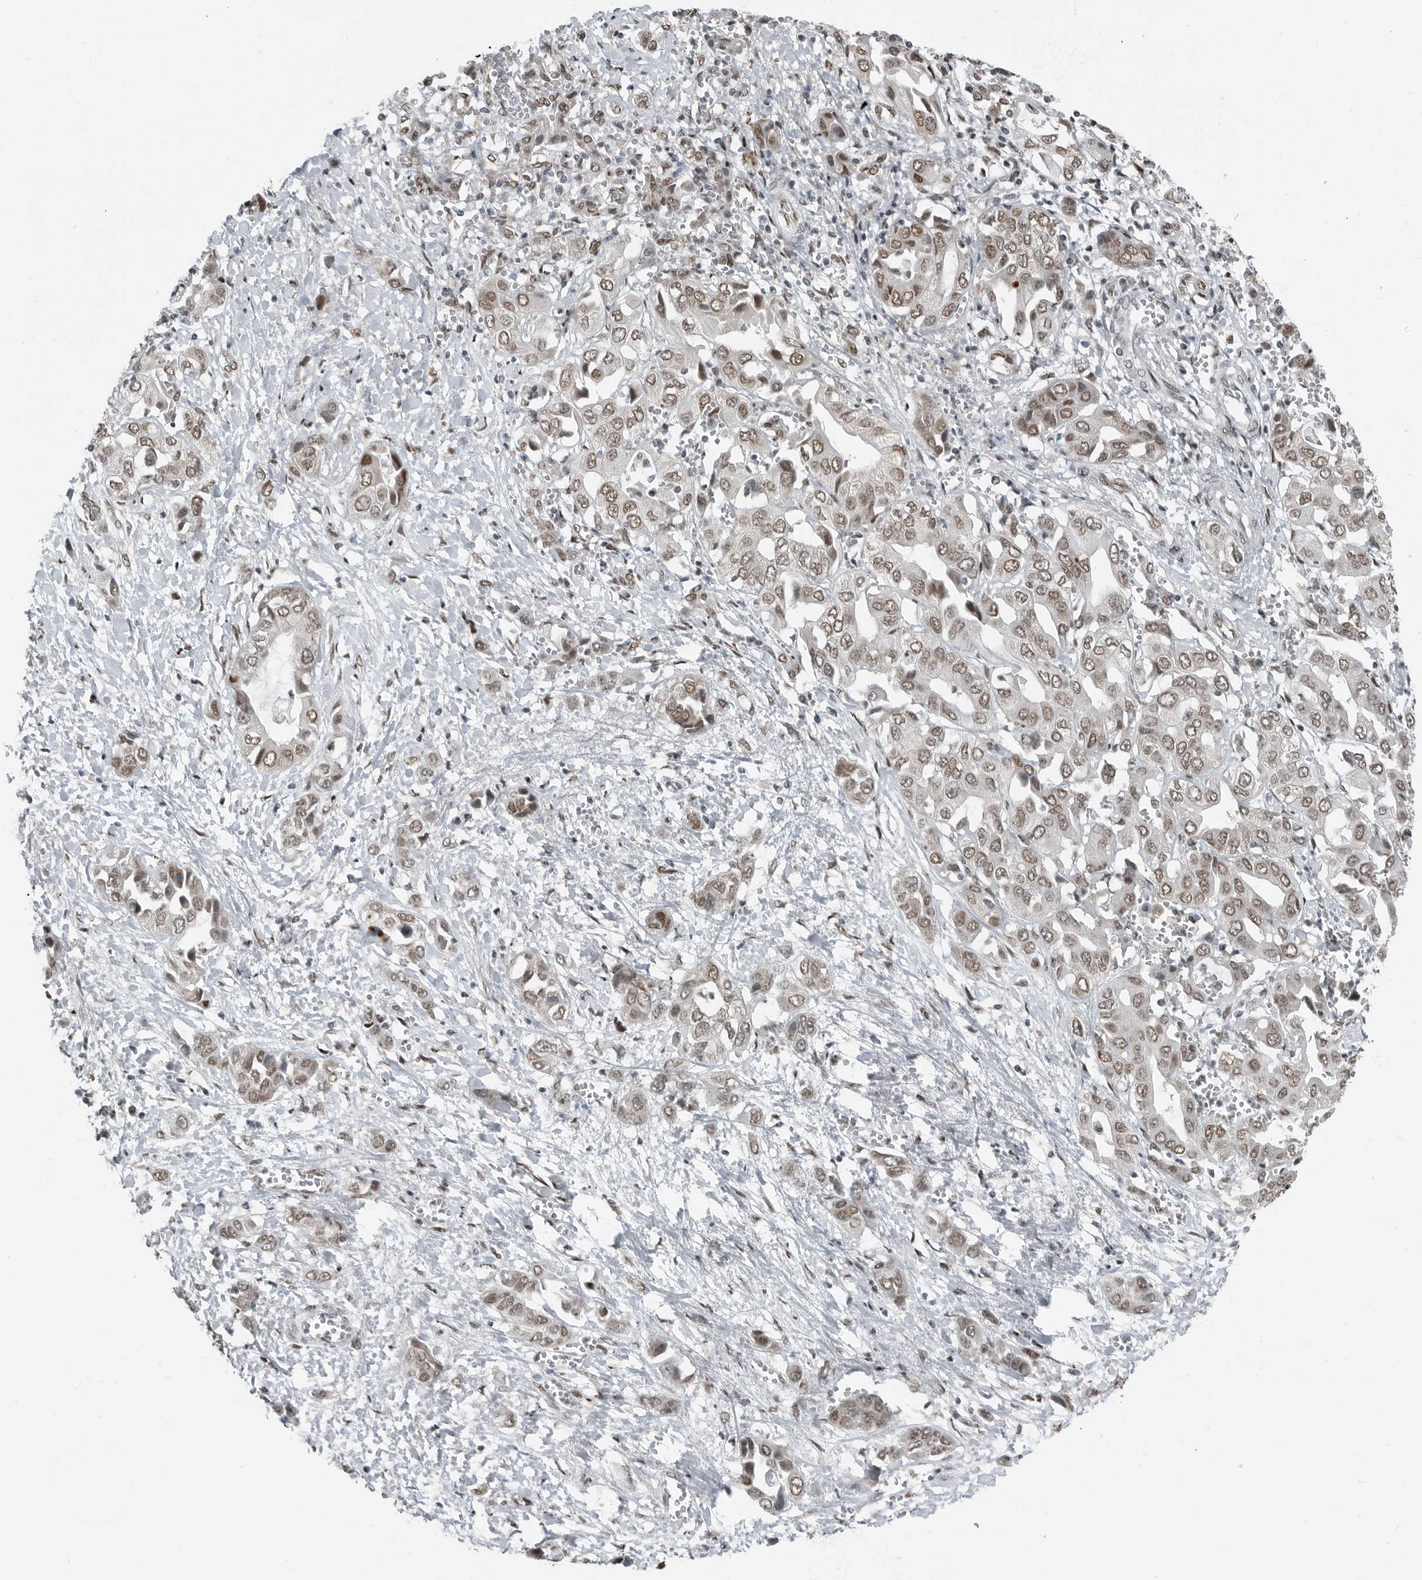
{"staining": {"intensity": "weak", "quantity": ">75%", "location": "nuclear"}, "tissue": "liver cancer", "cell_type": "Tumor cells", "image_type": "cancer", "snomed": [{"axis": "morphology", "description": "Cholangiocarcinoma"}, {"axis": "topography", "description": "Liver"}], "caption": "Cholangiocarcinoma (liver) stained for a protein exhibits weak nuclear positivity in tumor cells. (DAB = brown stain, brightfield microscopy at high magnification).", "gene": "BLZF1", "patient": {"sex": "female", "age": 52}}